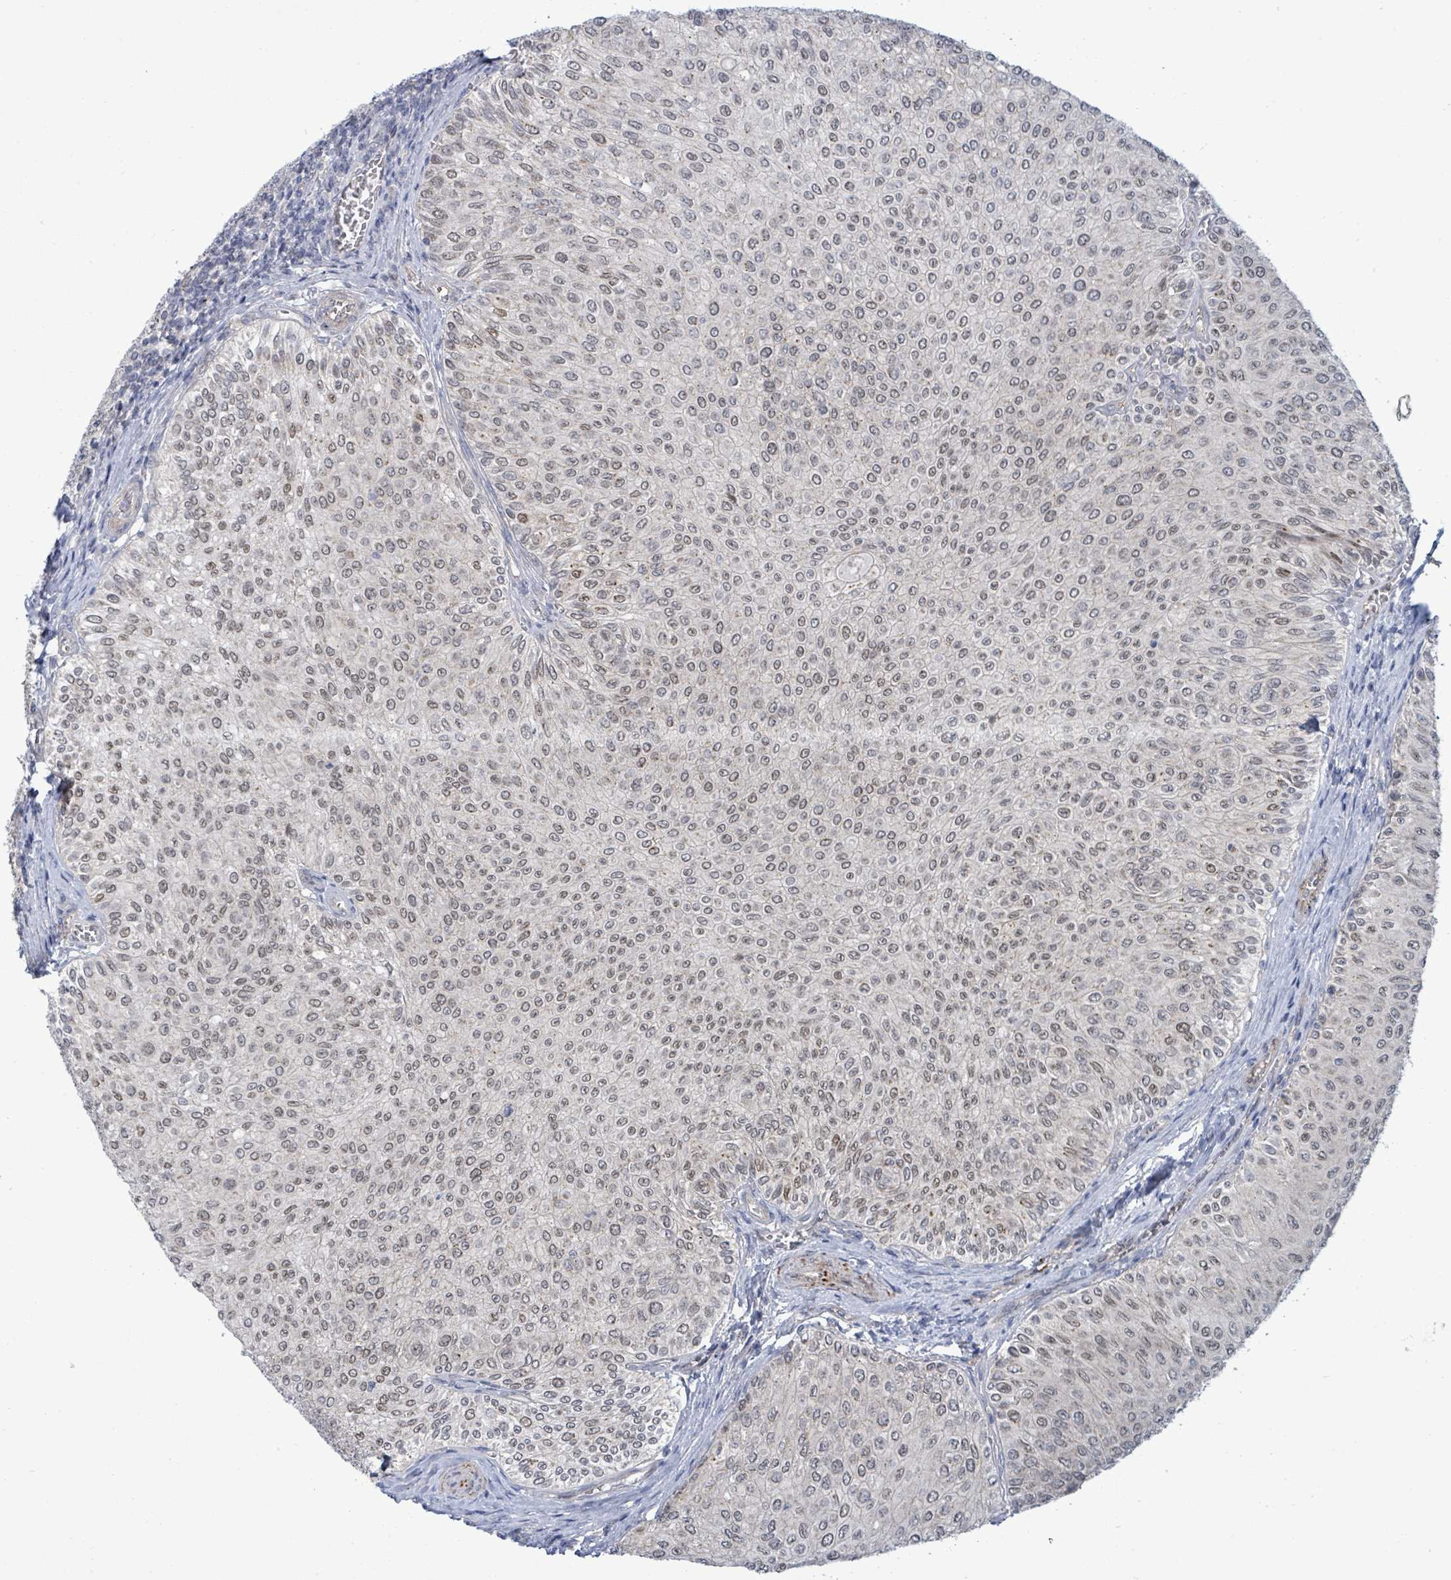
{"staining": {"intensity": "weak", "quantity": "25%-75%", "location": "nuclear"}, "tissue": "urothelial cancer", "cell_type": "Tumor cells", "image_type": "cancer", "snomed": [{"axis": "morphology", "description": "Urothelial carcinoma, NOS"}, {"axis": "topography", "description": "Urinary bladder"}], "caption": "The histopathology image displays immunohistochemical staining of urothelial cancer. There is weak nuclear staining is seen in approximately 25%-75% of tumor cells. (IHC, brightfield microscopy, high magnification).", "gene": "ZFPM1", "patient": {"sex": "male", "age": 59}}